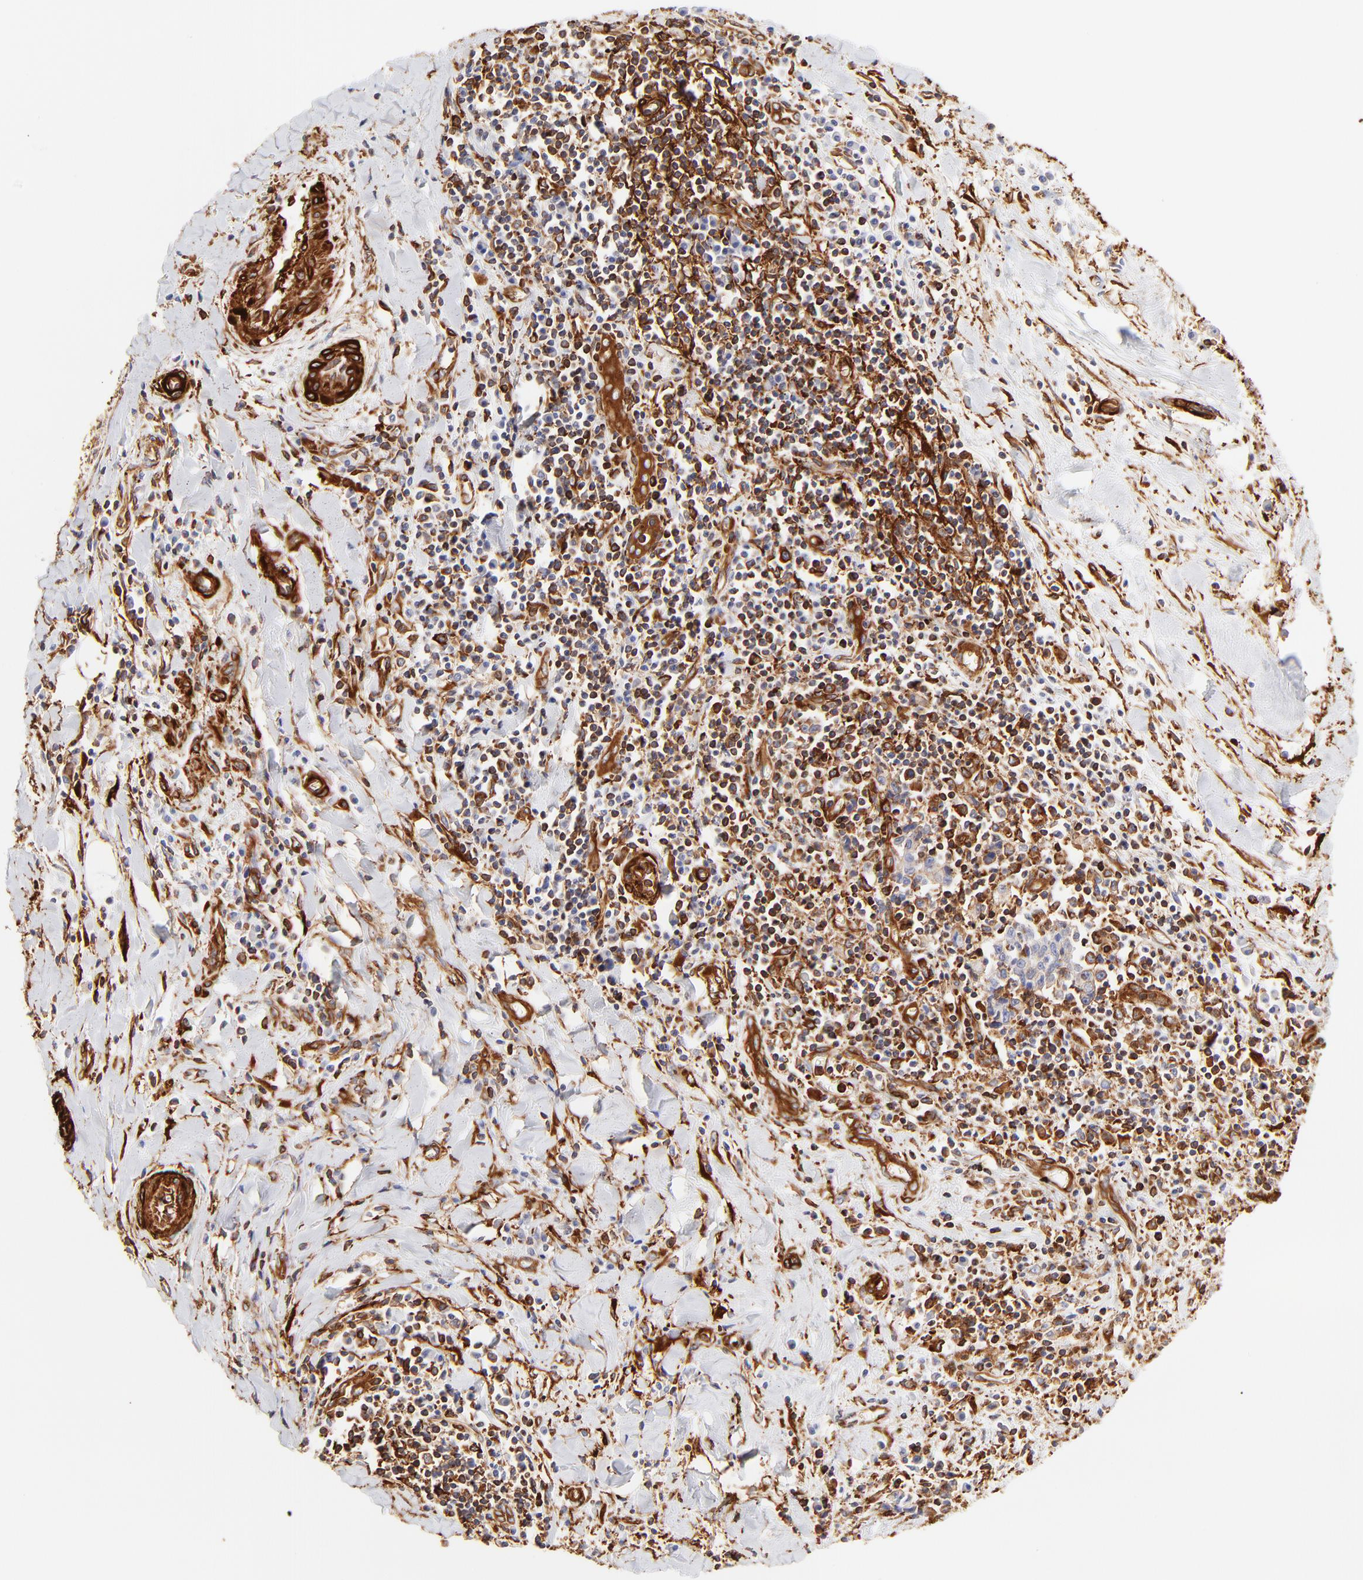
{"staining": {"intensity": "weak", "quantity": "<25%", "location": "cytoplasmic/membranous"}, "tissue": "liver cancer", "cell_type": "Tumor cells", "image_type": "cancer", "snomed": [{"axis": "morphology", "description": "Cholangiocarcinoma"}, {"axis": "topography", "description": "Liver"}], "caption": "IHC photomicrograph of human liver cancer (cholangiocarcinoma) stained for a protein (brown), which reveals no expression in tumor cells.", "gene": "FLNA", "patient": {"sex": "male", "age": 57}}